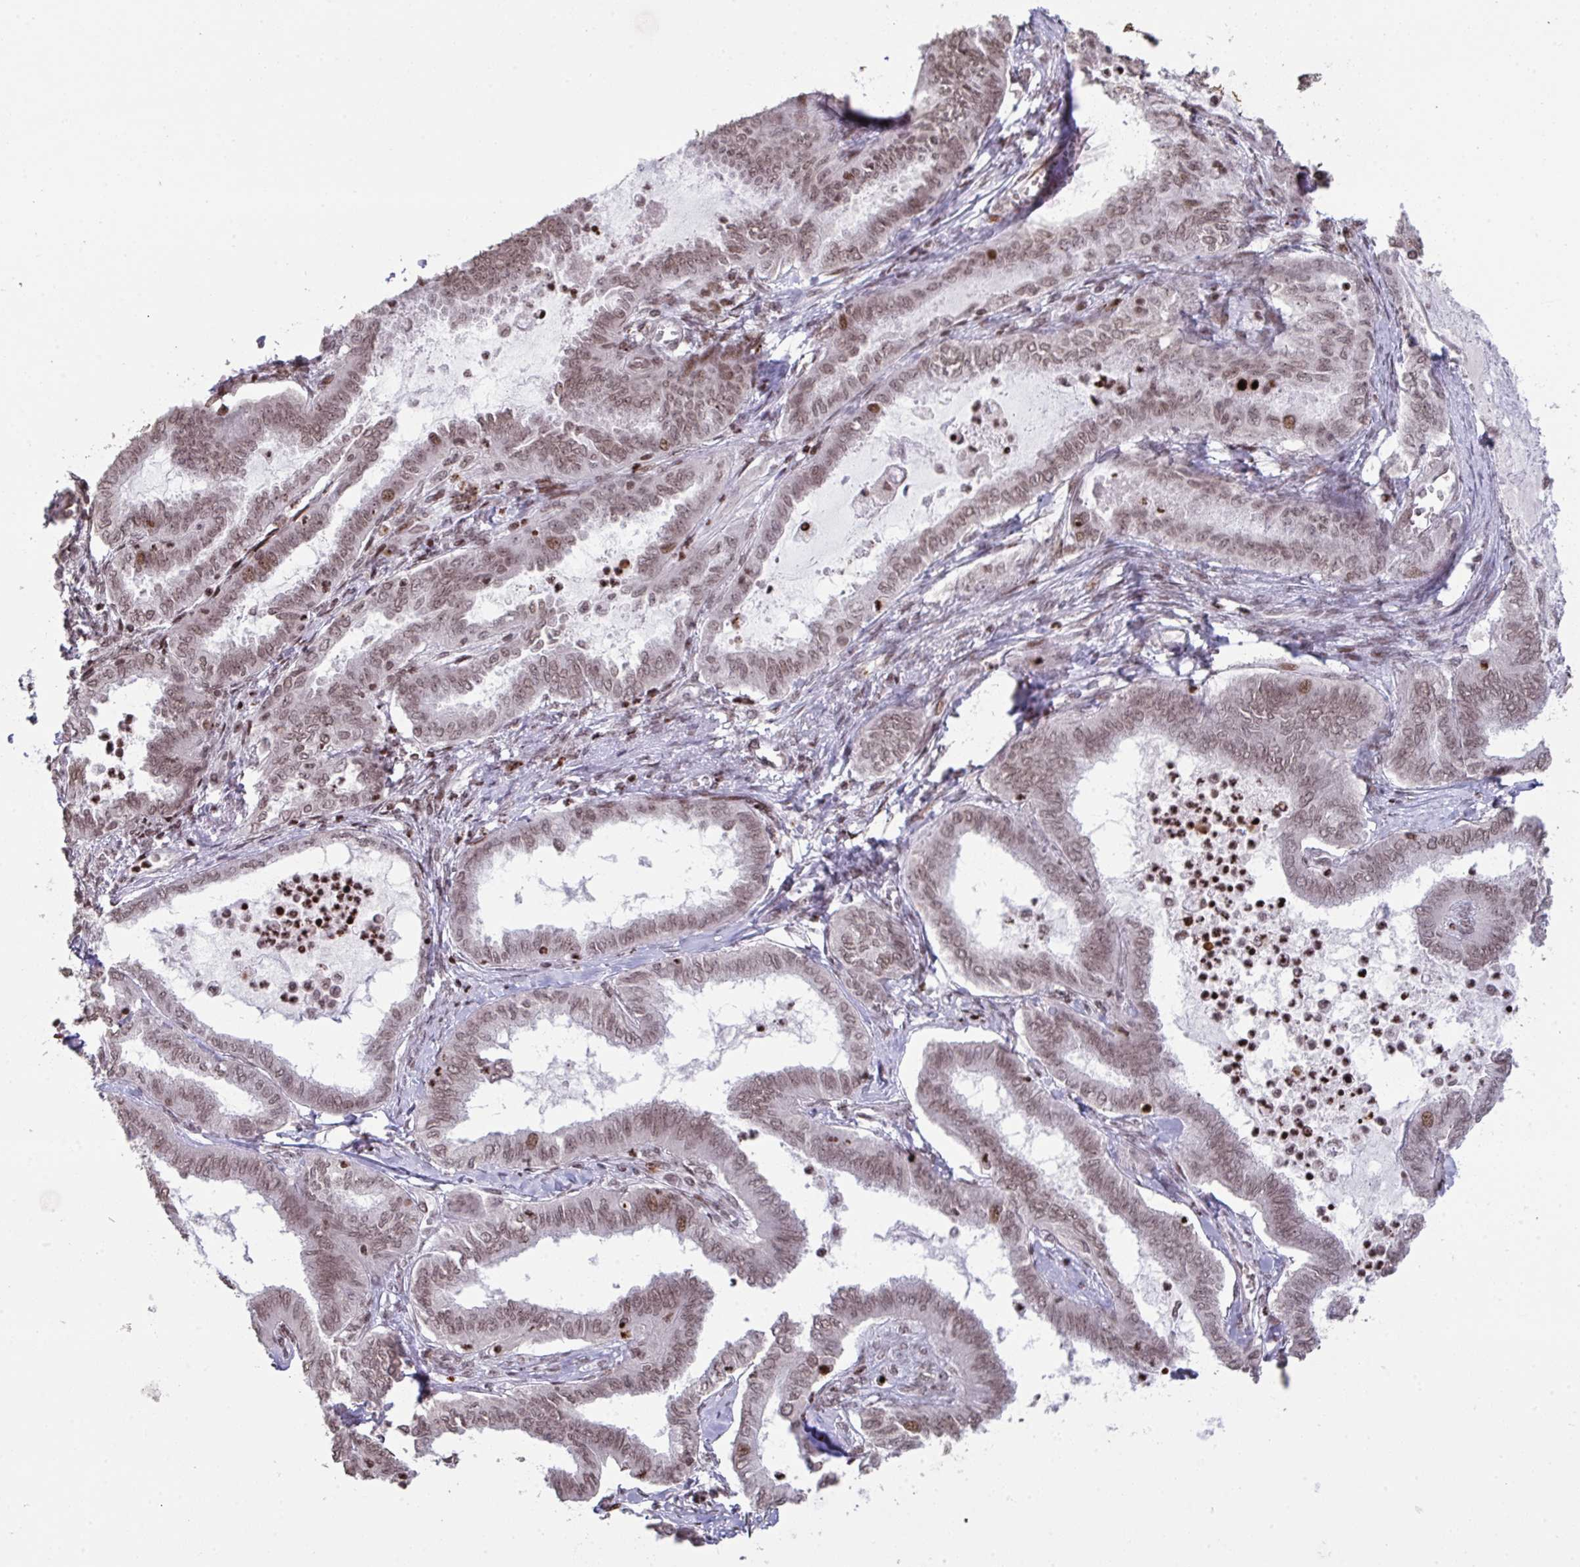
{"staining": {"intensity": "moderate", "quantity": ">75%", "location": "nuclear"}, "tissue": "ovarian cancer", "cell_type": "Tumor cells", "image_type": "cancer", "snomed": [{"axis": "morphology", "description": "Carcinoma, endometroid"}, {"axis": "topography", "description": "Ovary"}], "caption": "The histopathology image shows staining of ovarian cancer (endometroid carcinoma), revealing moderate nuclear protein staining (brown color) within tumor cells.", "gene": "NIP7", "patient": {"sex": "female", "age": 70}}